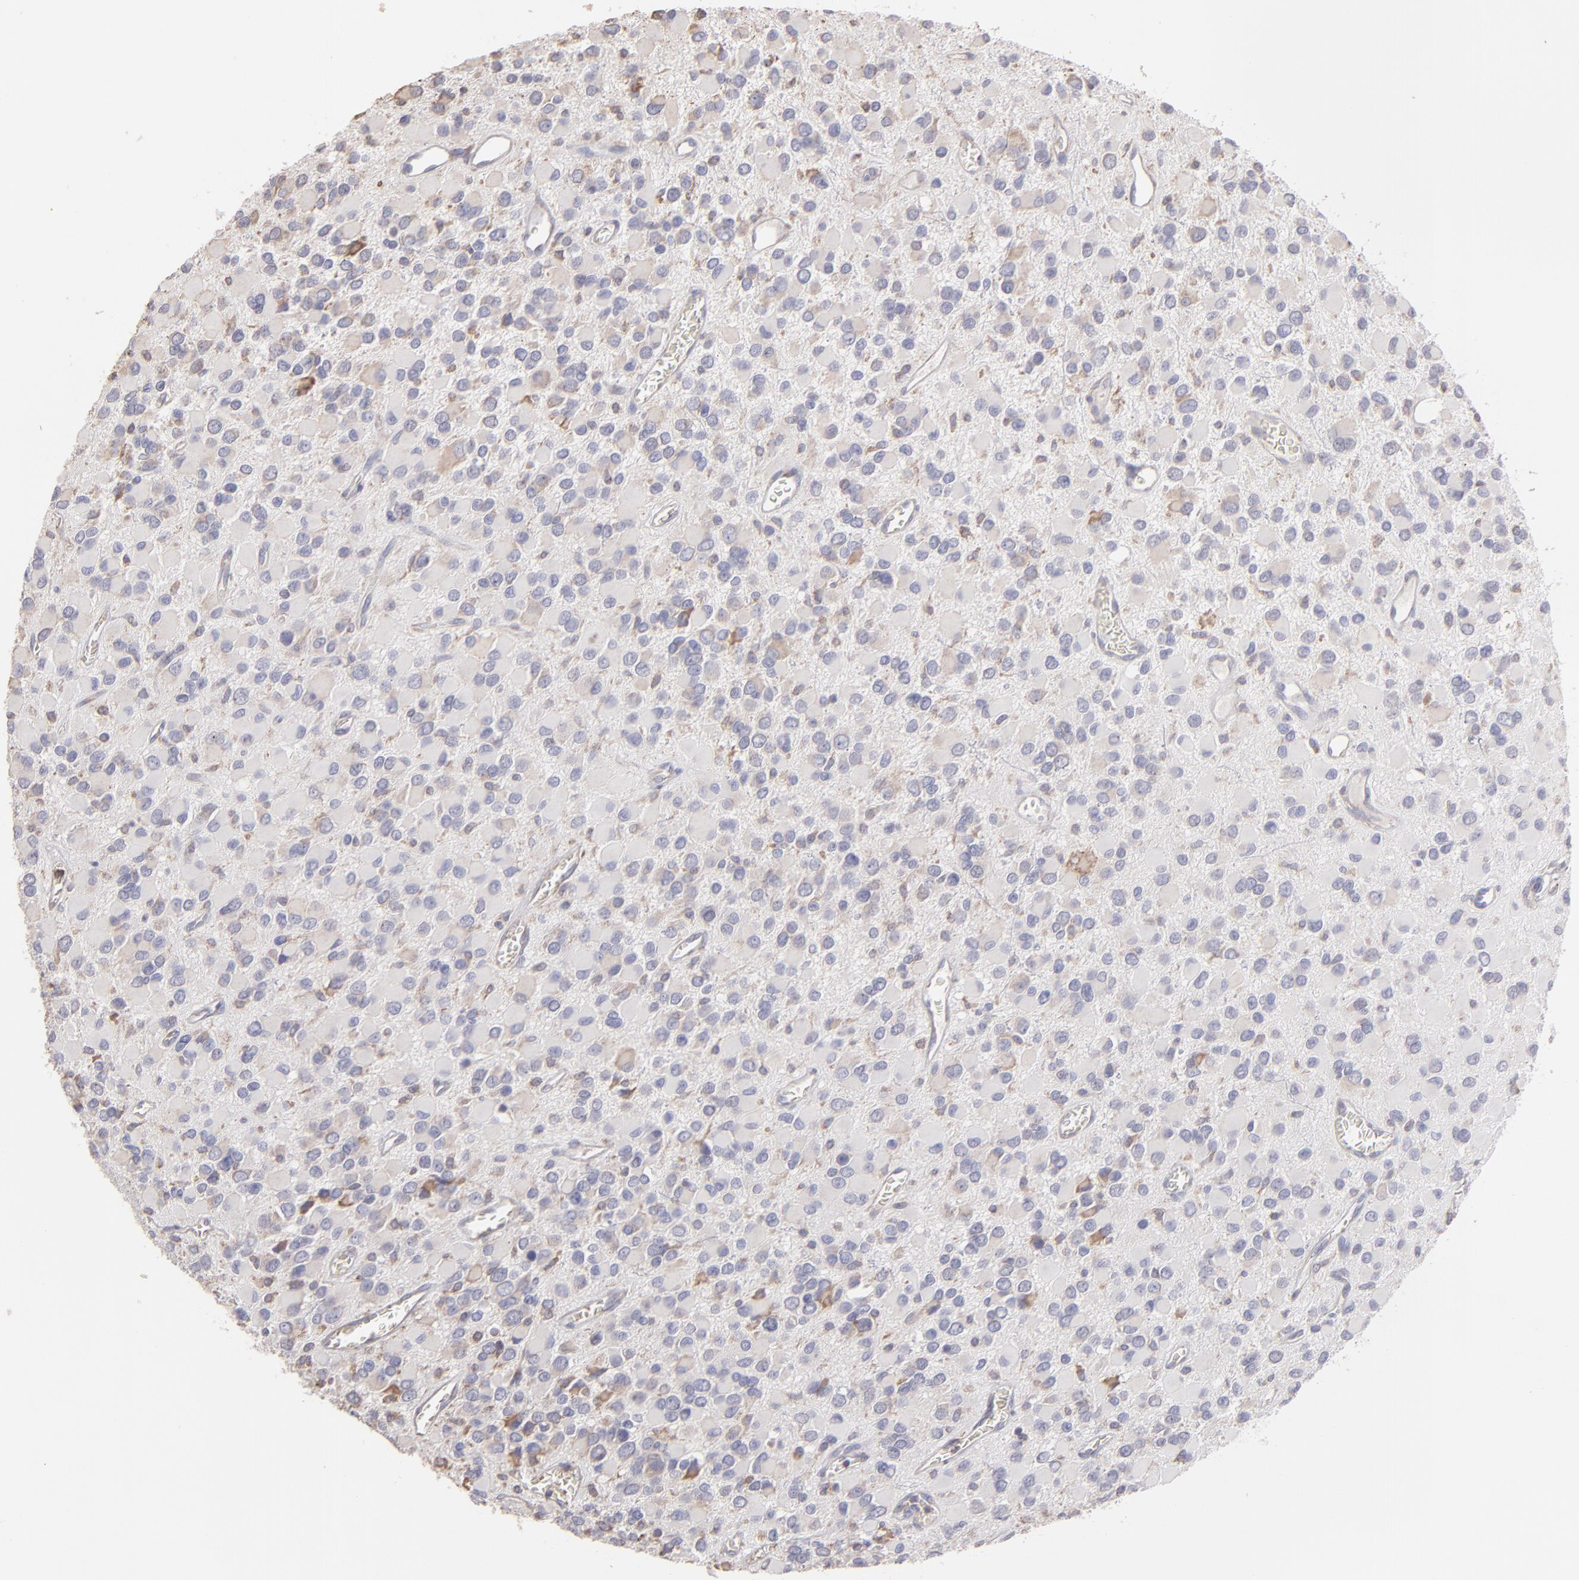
{"staining": {"intensity": "weak", "quantity": "<25%", "location": "cytoplasmic/membranous"}, "tissue": "glioma", "cell_type": "Tumor cells", "image_type": "cancer", "snomed": [{"axis": "morphology", "description": "Glioma, malignant, Low grade"}, {"axis": "topography", "description": "Brain"}], "caption": "A histopathology image of malignant low-grade glioma stained for a protein displays no brown staining in tumor cells. The staining was performed using DAB to visualize the protein expression in brown, while the nuclei were stained in blue with hematoxylin (Magnification: 20x).", "gene": "CALR", "patient": {"sex": "male", "age": 42}}